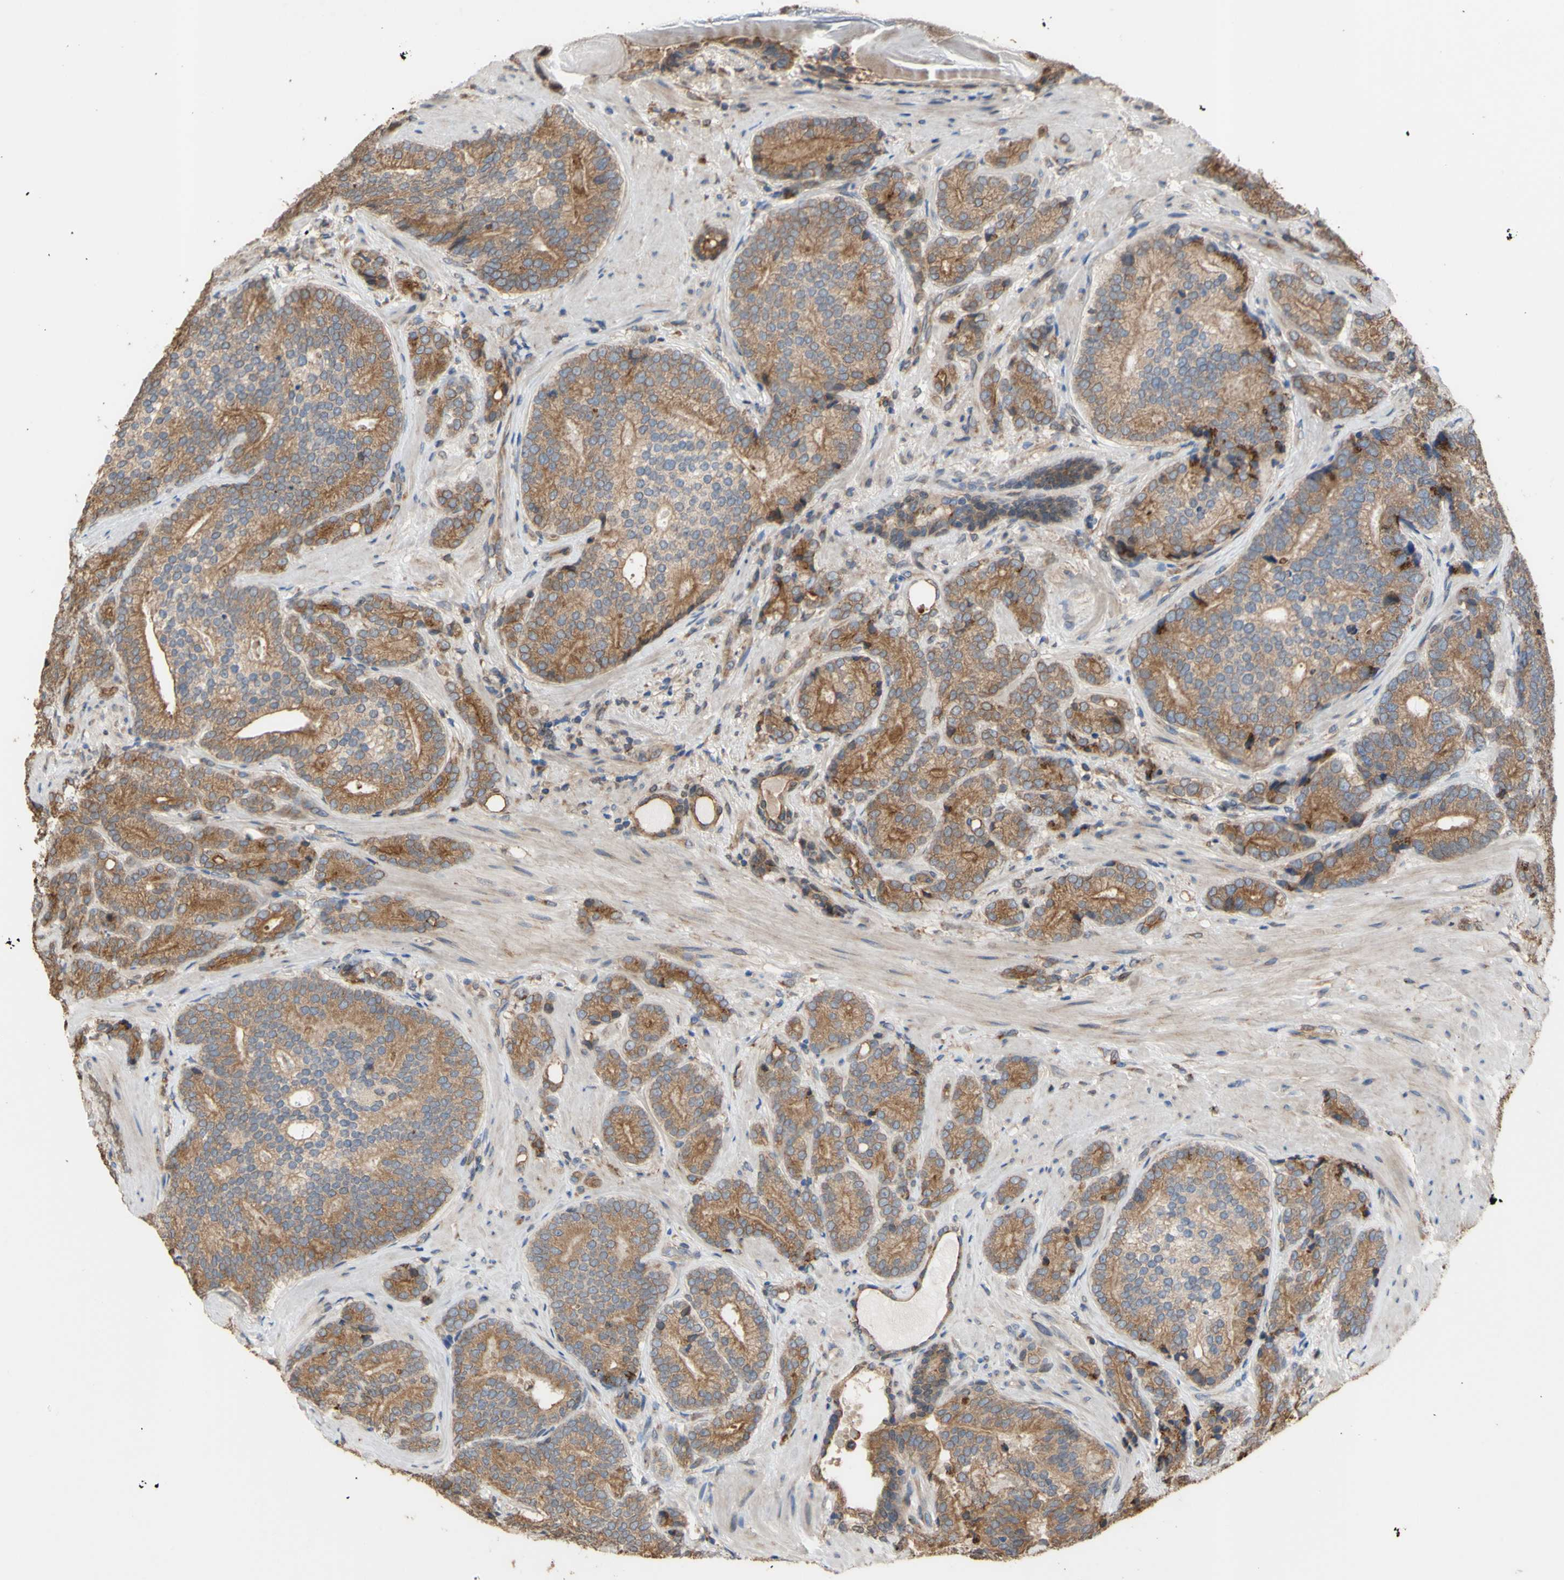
{"staining": {"intensity": "moderate", "quantity": ">75%", "location": "cytoplasmic/membranous"}, "tissue": "prostate cancer", "cell_type": "Tumor cells", "image_type": "cancer", "snomed": [{"axis": "morphology", "description": "Adenocarcinoma, High grade"}, {"axis": "topography", "description": "Prostate"}], "caption": "Tumor cells exhibit moderate cytoplasmic/membranous staining in approximately >75% of cells in prostate adenocarcinoma (high-grade). The staining was performed using DAB (3,3'-diaminobenzidine), with brown indicating positive protein expression. Nuclei are stained blue with hematoxylin.", "gene": "NECTIN3", "patient": {"sex": "male", "age": 61}}